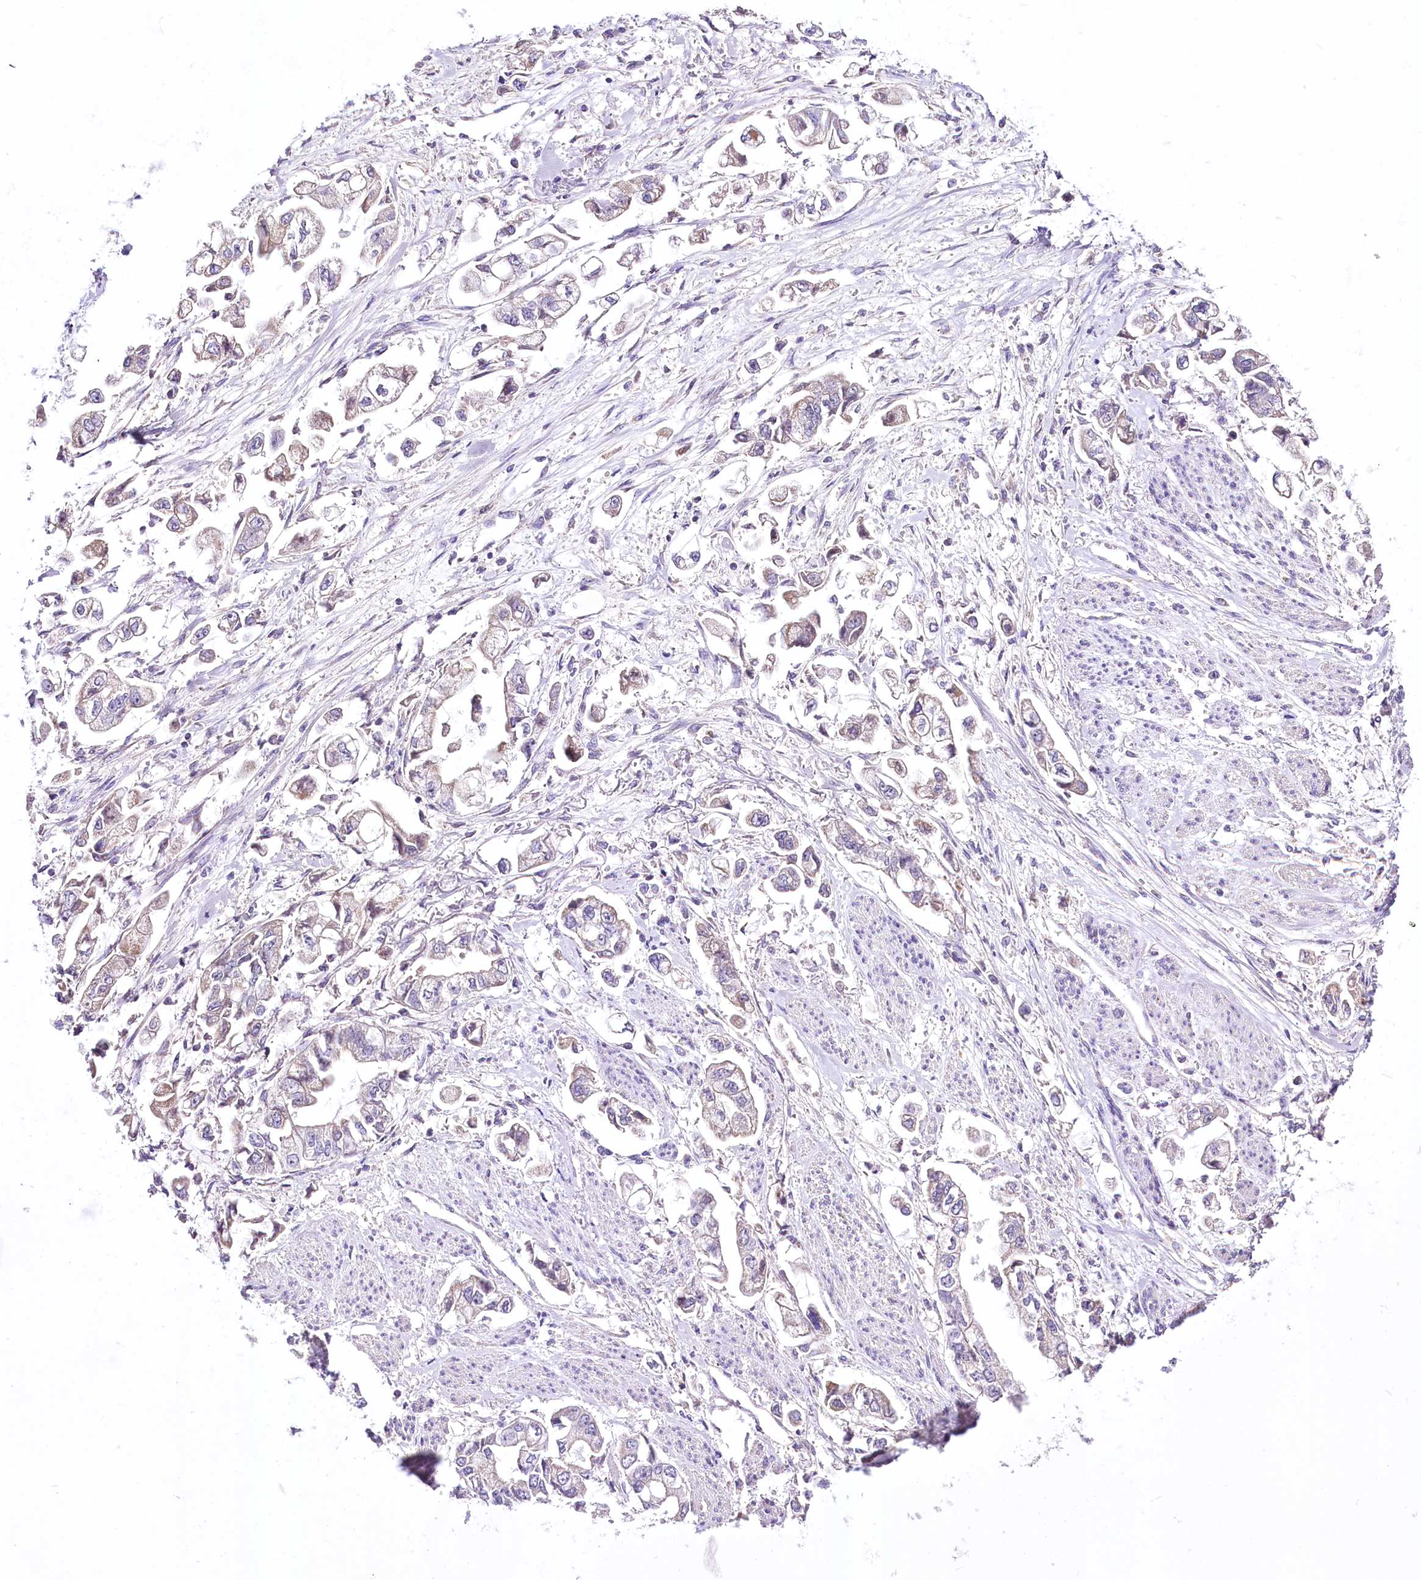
{"staining": {"intensity": "weak", "quantity": "<25%", "location": "cytoplasmic/membranous"}, "tissue": "stomach cancer", "cell_type": "Tumor cells", "image_type": "cancer", "snomed": [{"axis": "morphology", "description": "Adenocarcinoma, NOS"}, {"axis": "topography", "description": "Stomach"}], "caption": "This is an immunohistochemistry (IHC) image of human stomach cancer. There is no positivity in tumor cells.", "gene": "ATE1", "patient": {"sex": "male", "age": 62}}